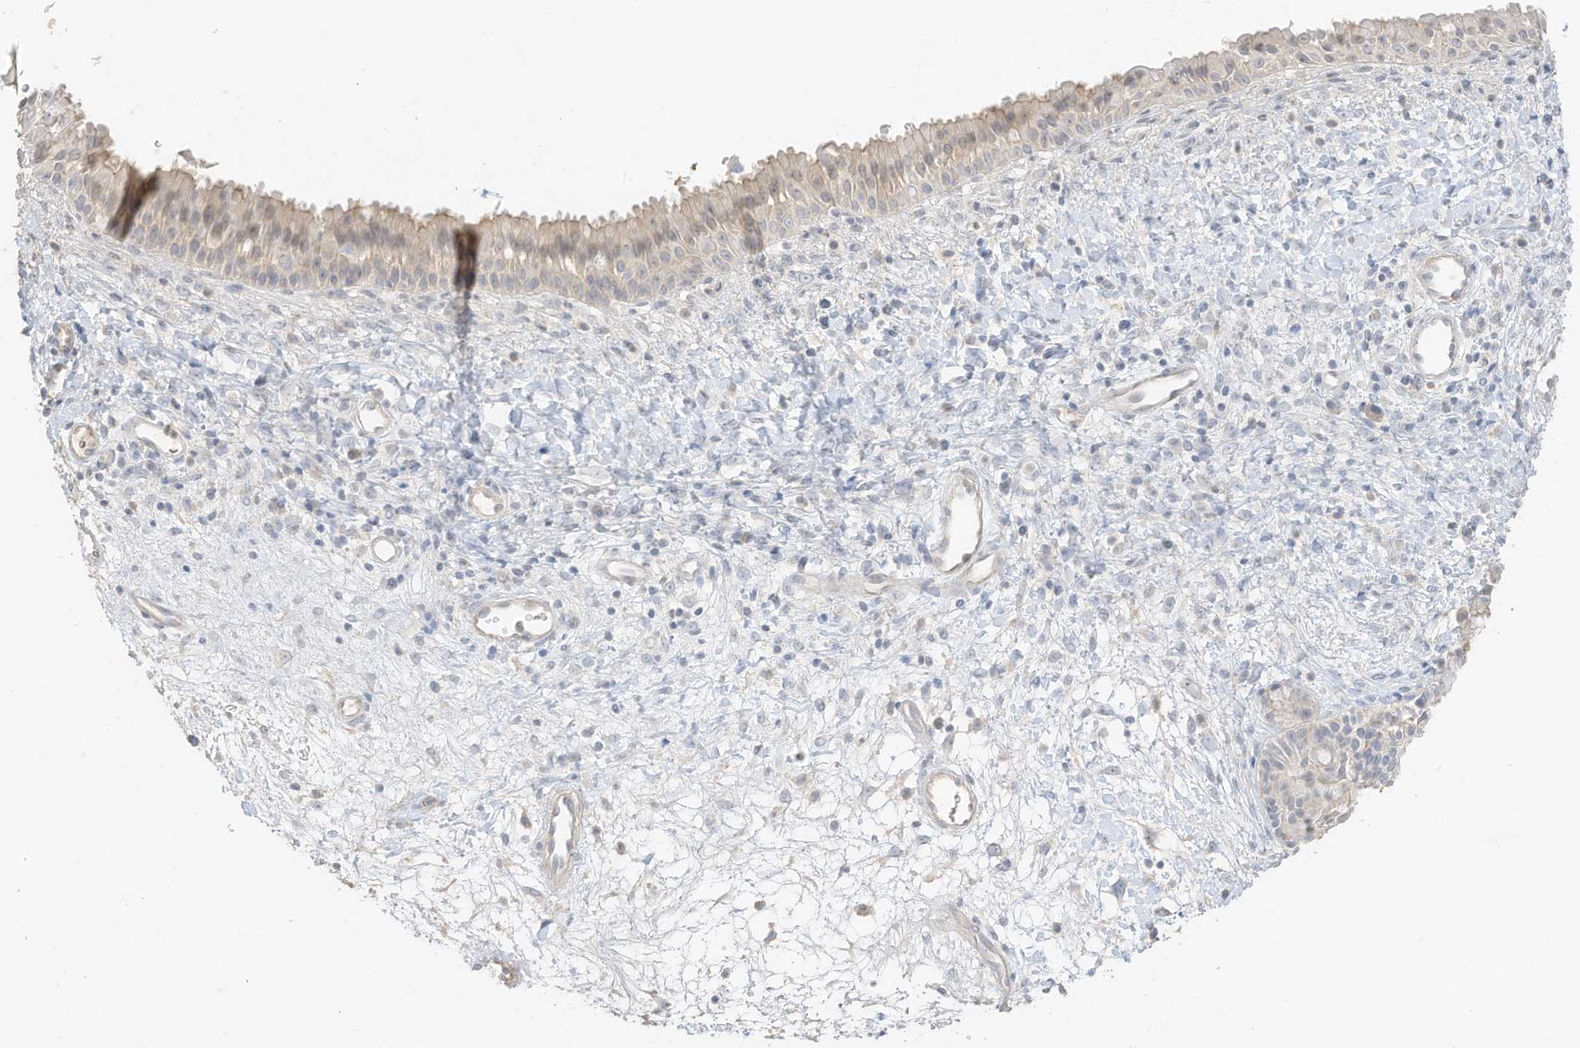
{"staining": {"intensity": "negative", "quantity": "none", "location": "none"}, "tissue": "nasopharynx", "cell_type": "Respiratory epithelial cells", "image_type": "normal", "snomed": [{"axis": "morphology", "description": "Normal tissue, NOS"}, {"axis": "topography", "description": "Nasopharynx"}], "caption": "IHC micrograph of unremarkable nasopharynx: nasopharynx stained with DAB demonstrates no significant protein staining in respiratory epithelial cells.", "gene": "ZBTB41", "patient": {"sex": "male", "age": 22}}